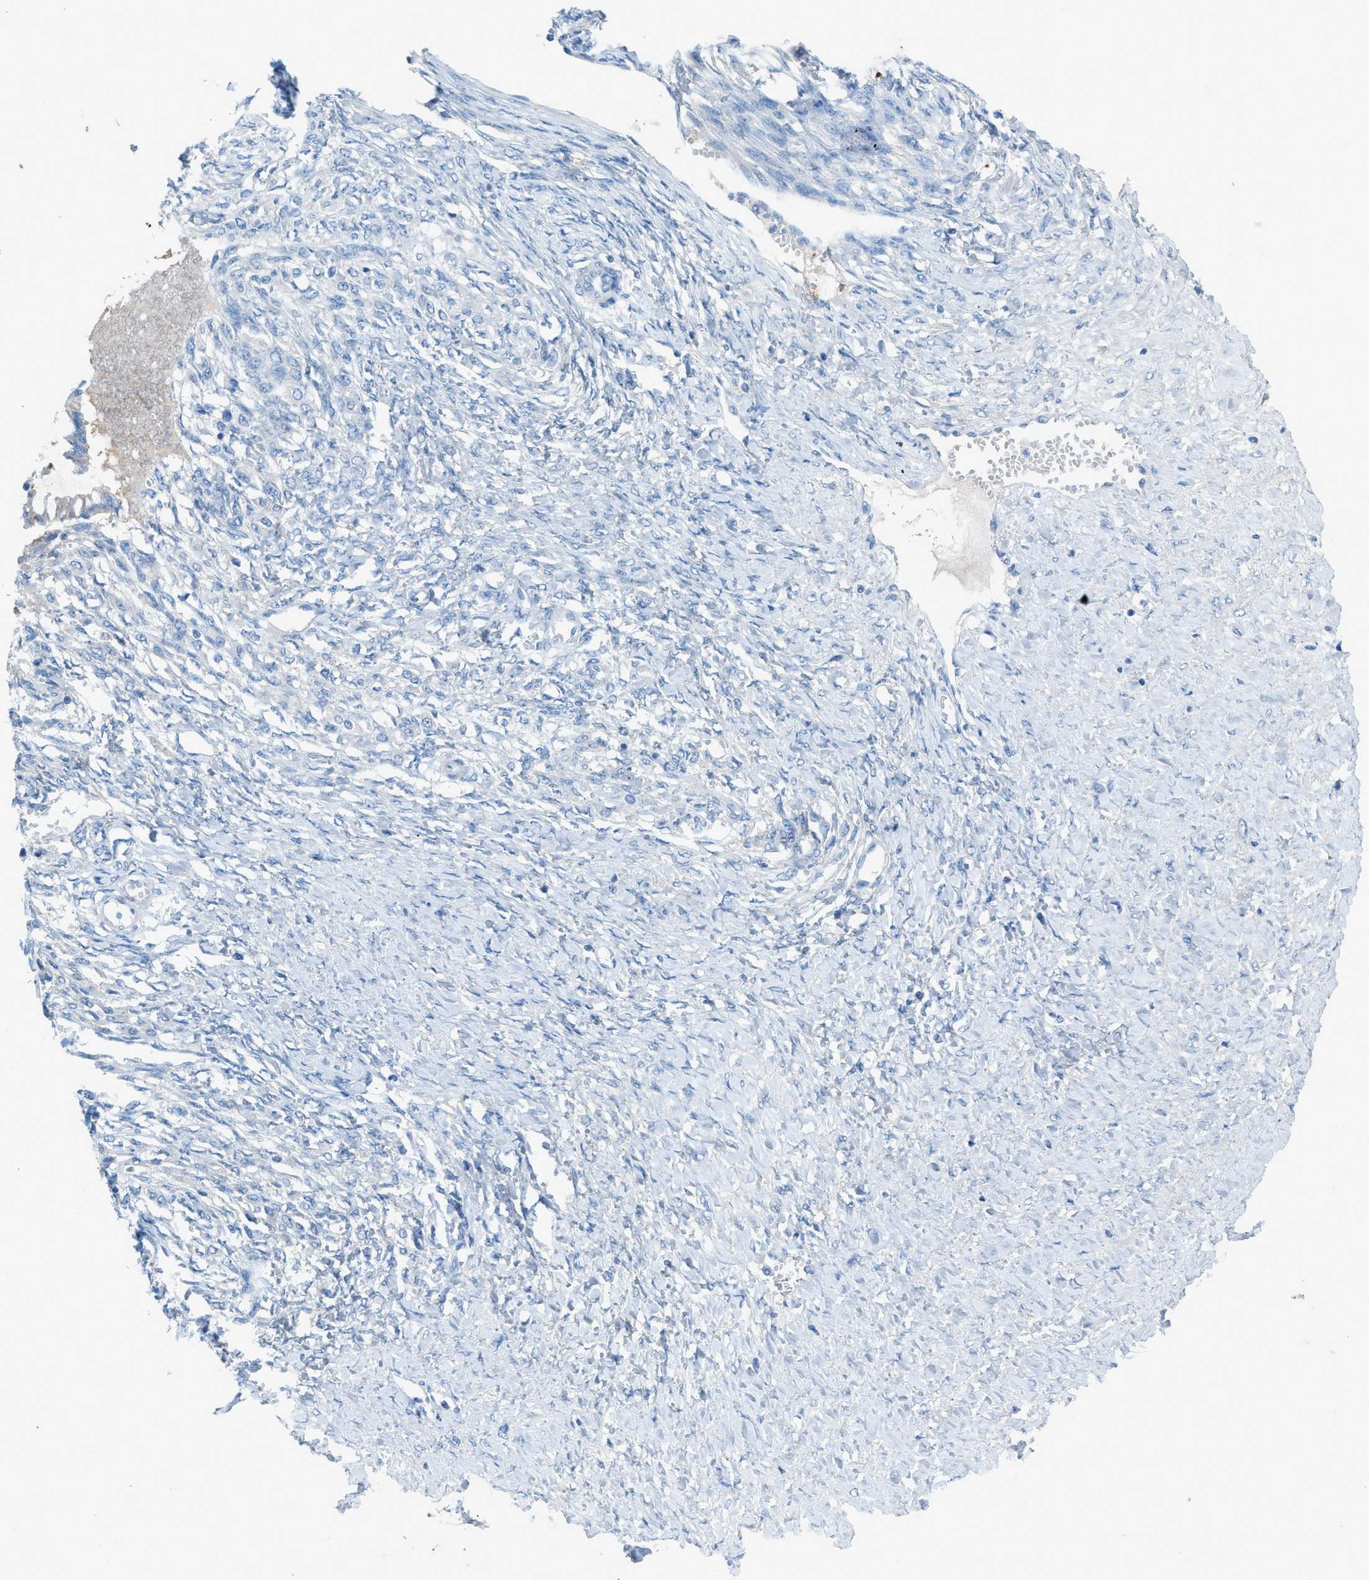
{"staining": {"intensity": "negative", "quantity": "none", "location": "none"}, "tissue": "ovarian cancer", "cell_type": "Tumor cells", "image_type": "cancer", "snomed": [{"axis": "morphology", "description": "Cystadenocarcinoma, mucinous, NOS"}, {"axis": "topography", "description": "Ovary"}], "caption": "Immunohistochemical staining of mucinous cystadenocarcinoma (ovarian) displays no significant expression in tumor cells.", "gene": "C5AR2", "patient": {"sex": "female", "age": 73}}